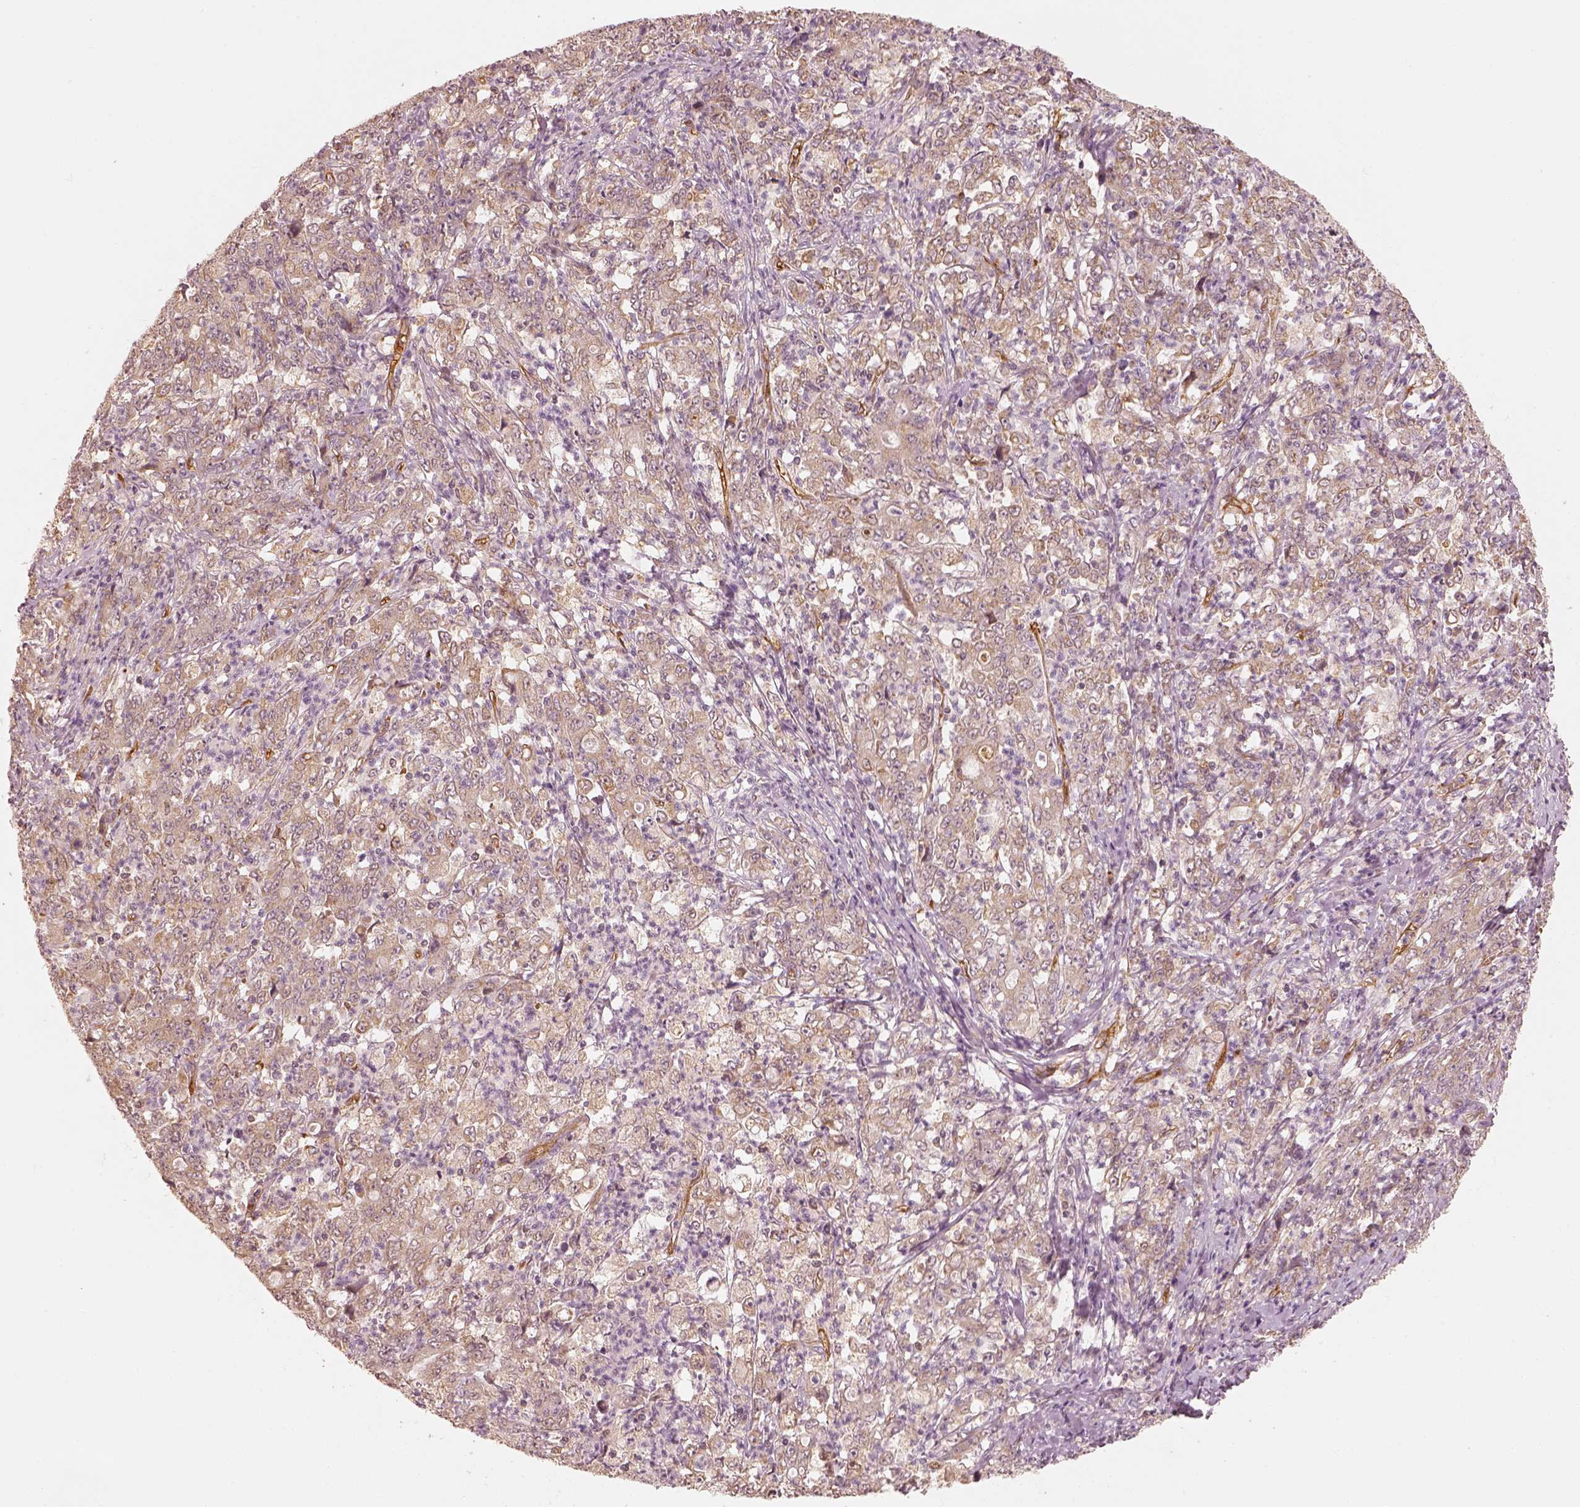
{"staining": {"intensity": "weak", "quantity": ">75%", "location": "cytoplasmic/membranous"}, "tissue": "stomach cancer", "cell_type": "Tumor cells", "image_type": "cancer", "snomed": [{"axis": "morphology", "description": "Adenocarcinoma, NOS"}, {"axis": "topography", "description": "Stomach, lower"}], "caption": "Immunohistochemistry (IHC) histopathology image of stomach cancer stained for a protein (brown), which displays low levels of weak cytoplasmic/membranous positivity in about >75% of tumor cells.", "gene": "FSCN1", "patient": {"sex": "female", "age": 71}}